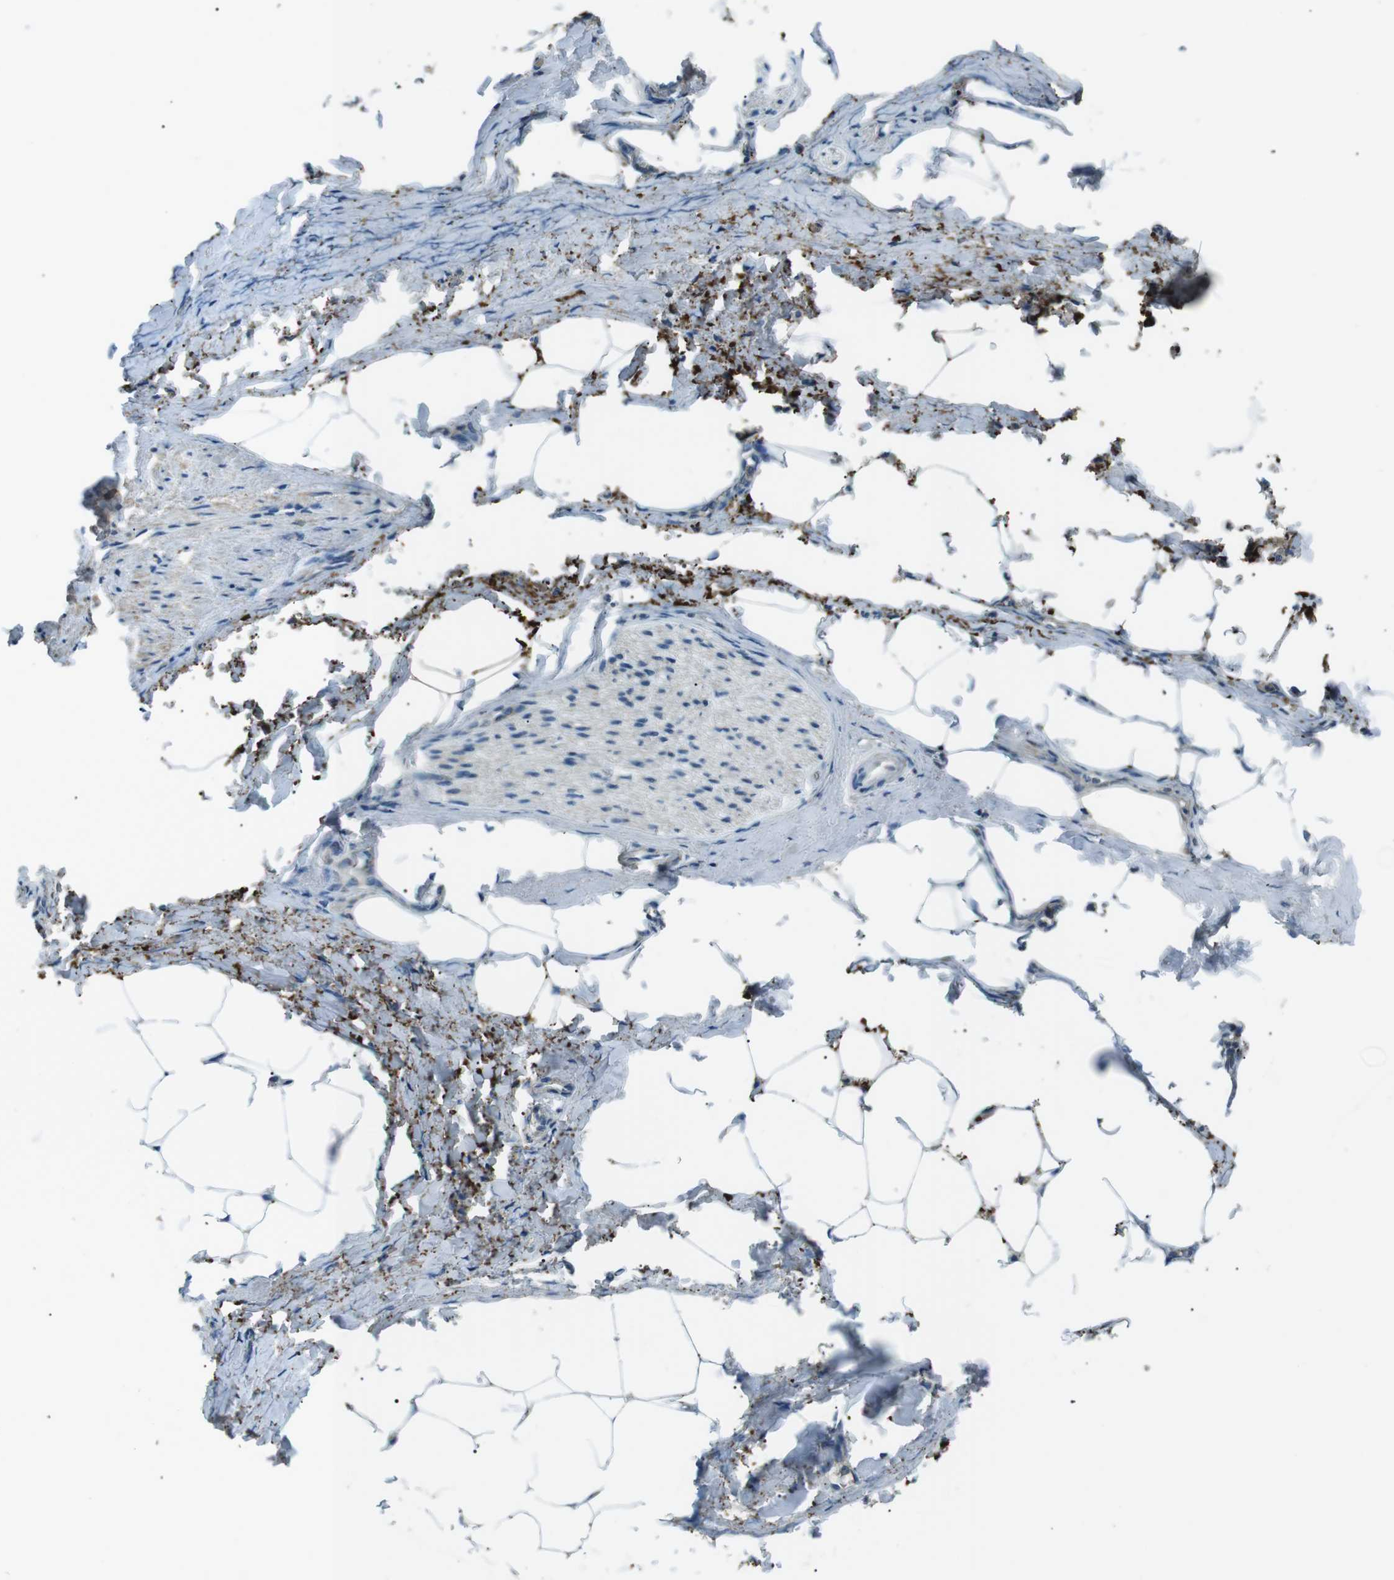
{"staining": {"intensity": "negative", "quantity": "none", "location": "none"}, "tissue": "adipose tissue", "cell_type": "Adipocytes", "image_type": "normal", "snomed": [{"axis": "morphology", "description": "Normal tissue, NOS"}, {"axis": "topography", "description": "Soft tissue"}, {"axis": "topography", "description": "Vascular tissue"}], "caption": "Immunohistochemical staining of unremarkable adipose tissue shows no significant expression in adipocytes.", "gene": "ST6GAL1", "patient": {"sex": "female", "age": 35}}